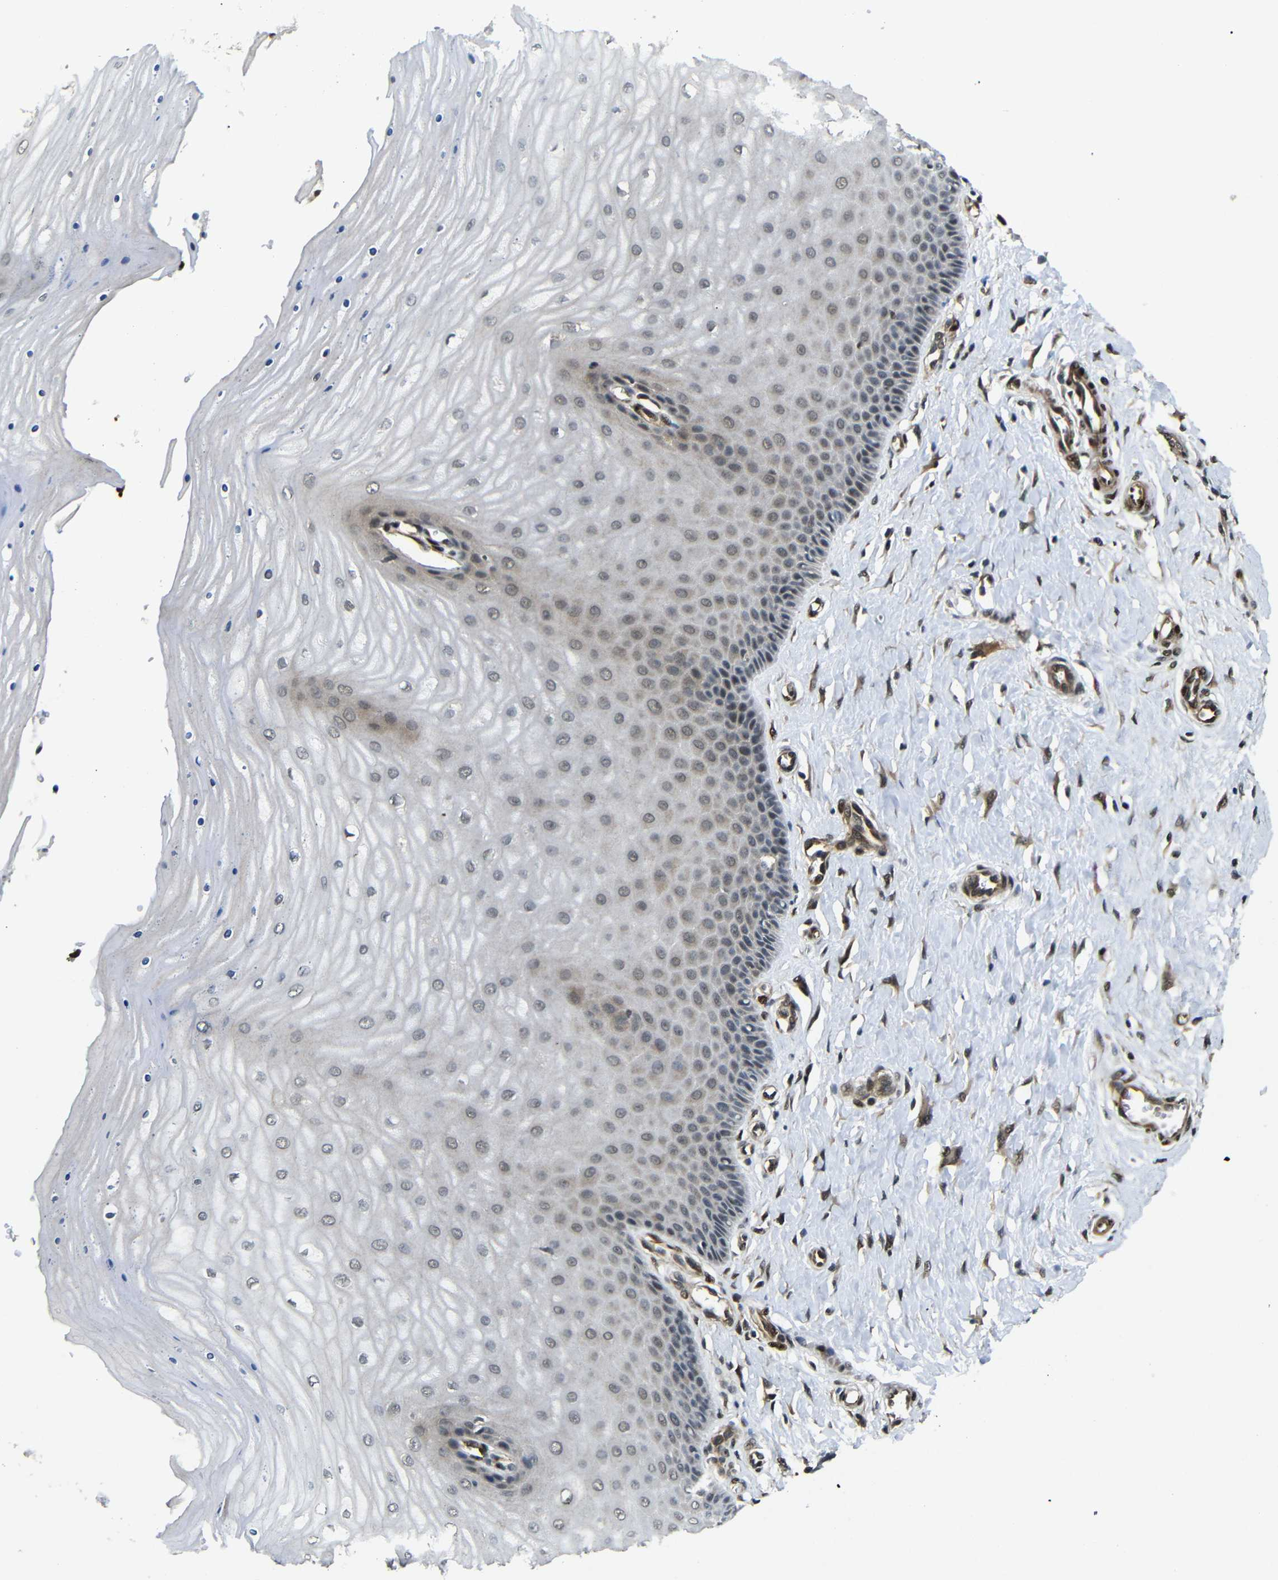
{"staining": {"intensity": "strong", "quantity": ">75%", "location": "nuclear"}, "tissue": "cervix", "cell_type": "Glandular cells", "image_type": "normal", "snomed": [{"axis": "morphology", "description": "Normal tissue, NOS"}, {"axis": "topography", "description": "Cervix"}], "caption": "Protein expression analysis of benign human cervix reveals strong nuclear staining in approximately >75% of glandular cells. (DAB = brown stain, brightfield microscopy at high magnification).", "gene": "TBX2", "patient": {"sex": "female", "age": 55}}